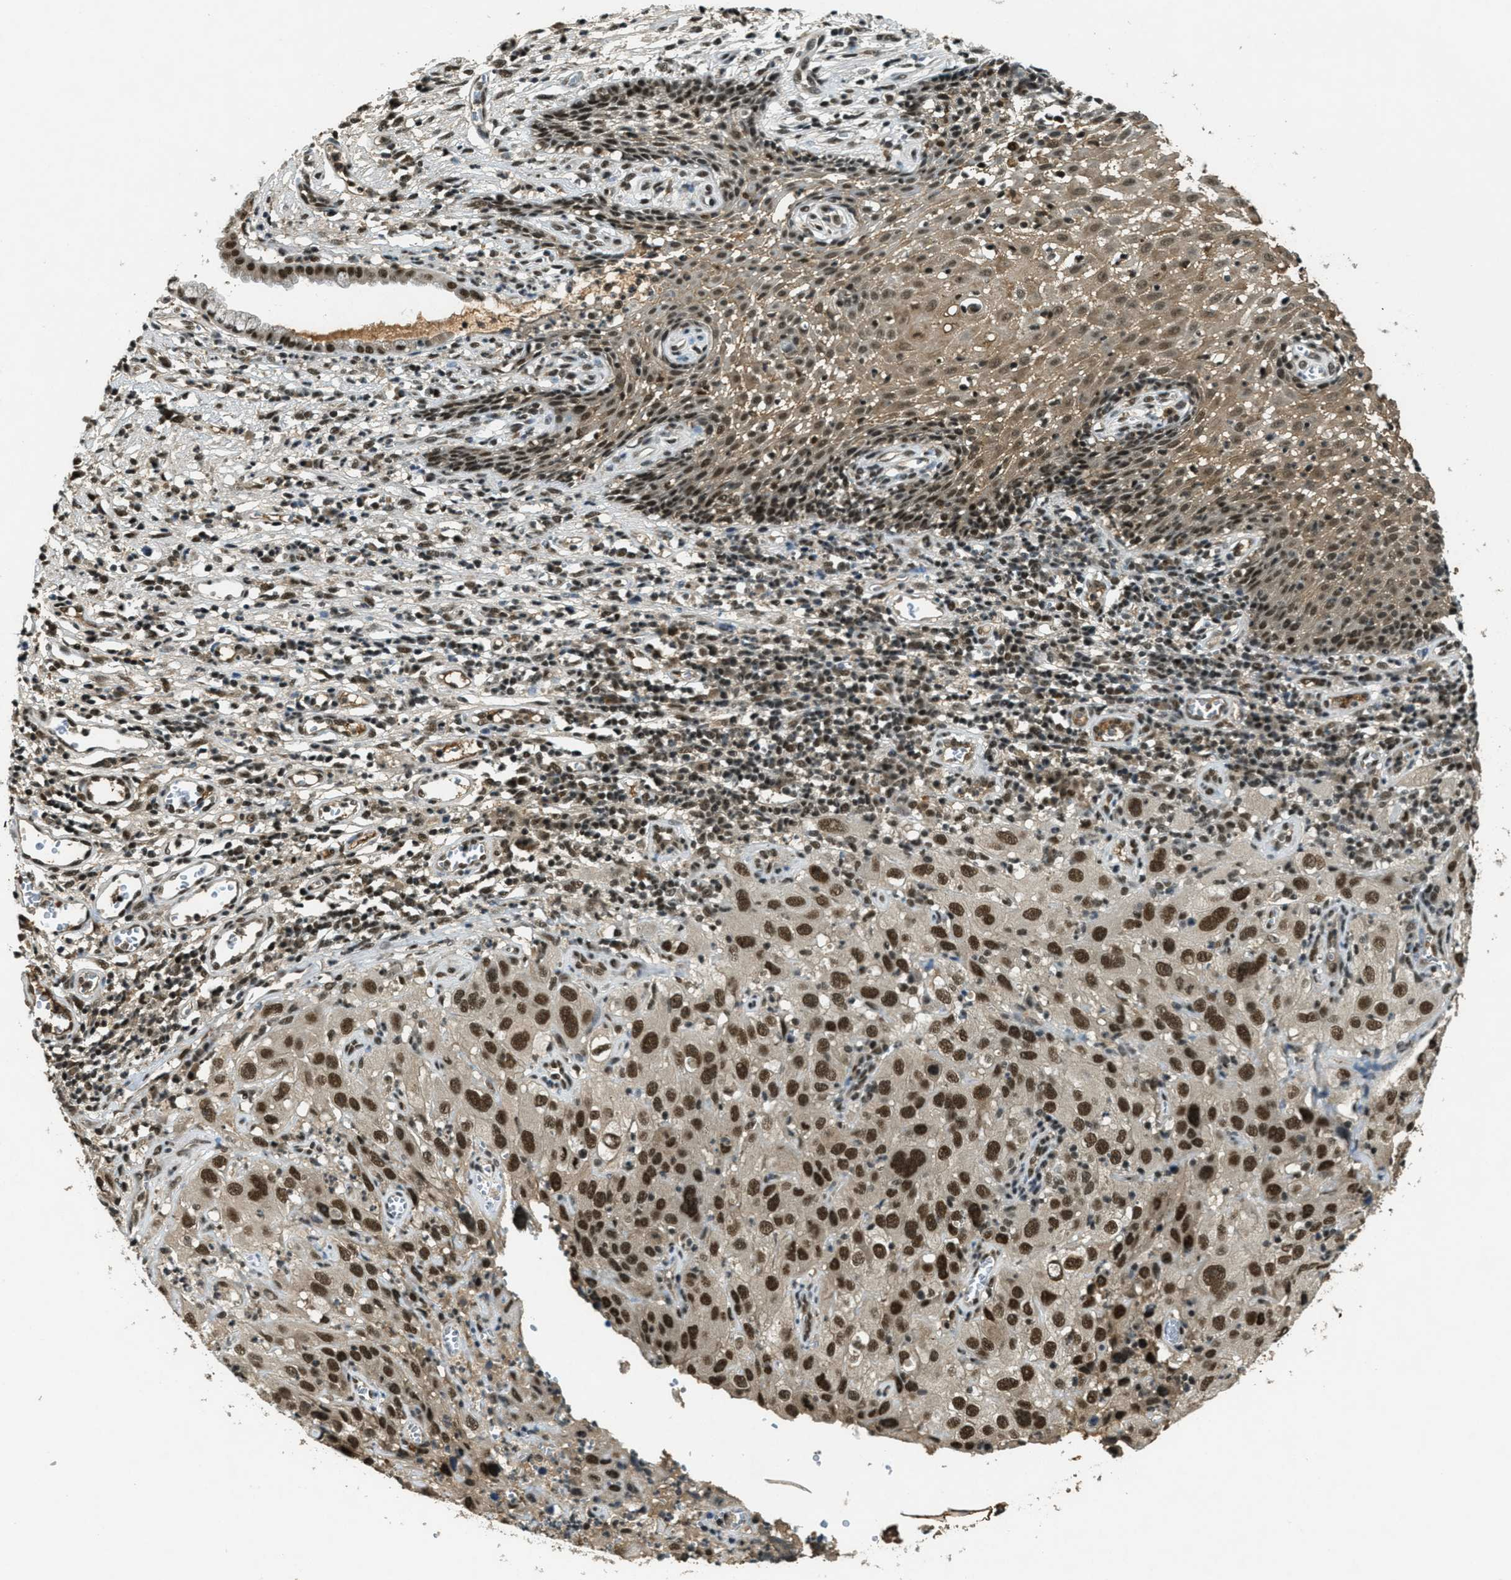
{"staining": {"intensity": "strong", "quantity": ">75%", "location": "cytoplasmic/membranous,nuclear"}, "tissue": "cervical cancer", "cell_type": "Tumor cells", "image_type": "cancer", "snomed": [{"axis": "morphology", "description": "Squamous cell carcinoma, NOS"}, {"axis": "topography", "description": "Cervix"}], "caption": "A brown stain labels strong cytoplasmic/membranous and nuclear expression of a protein in cervical cancer (squamous cell carcinoma) tumor cells.", "gene": "ZNF148", "patient": {"sex": "female", "age": 32}}